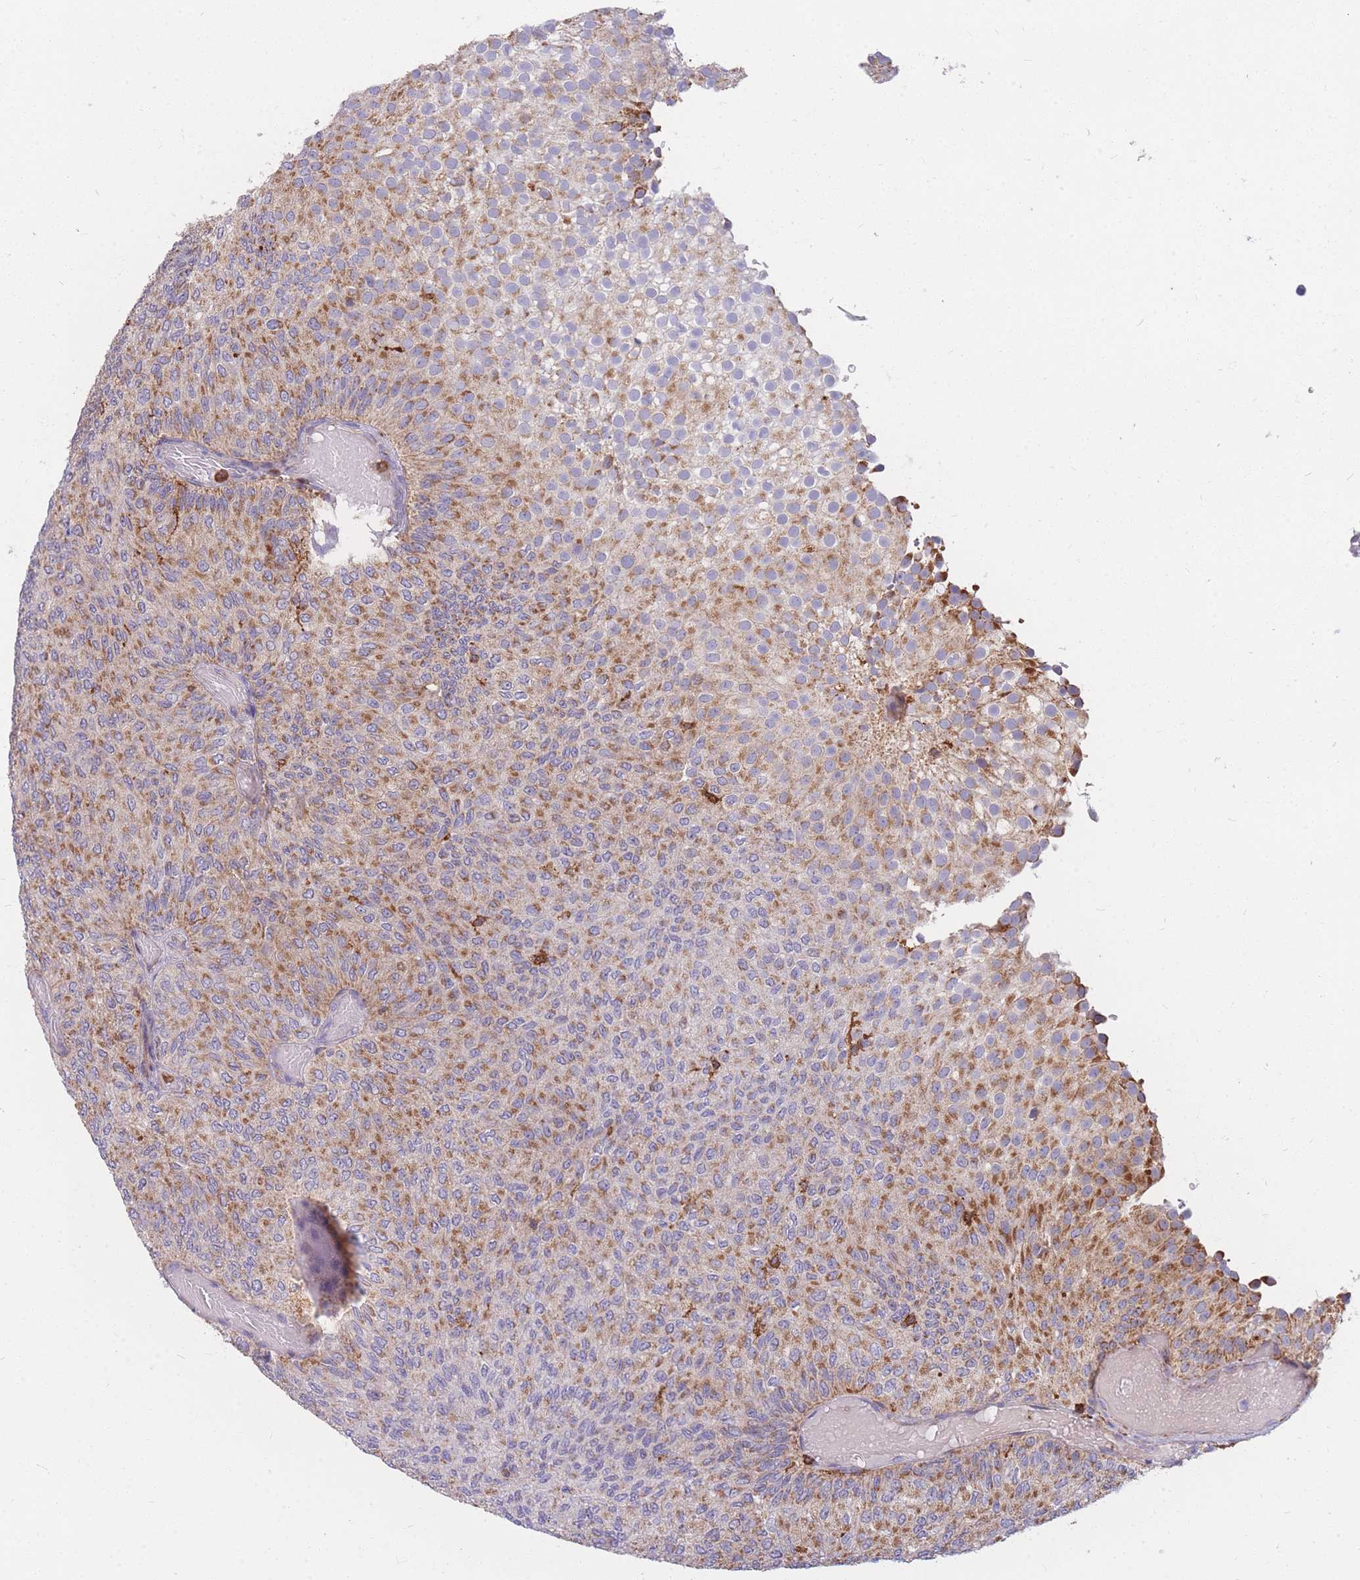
{"staining": {"intensity": "moderate", "quantity": "25%-75%", "location": "cytoplasmic/membranous"}, "tissue": "urothelial cancer", "cell_type": "Tumor cells", "image_type": "cancer", "snomed": [{"axis": "morphology", "description": "Urothelial carcinoma, Low grade"}, {"axis": "topography", "description": "Urinary bladder"}], "caption": "An IHC micrograph of tumor tissue is shown. Protein staining in brown shows moderate cytoplasmic/membranous positivity in urothelial cancer within tumor cells.", "gene": "MRPL54", "patient": {"sex": "male", "age": 78}}